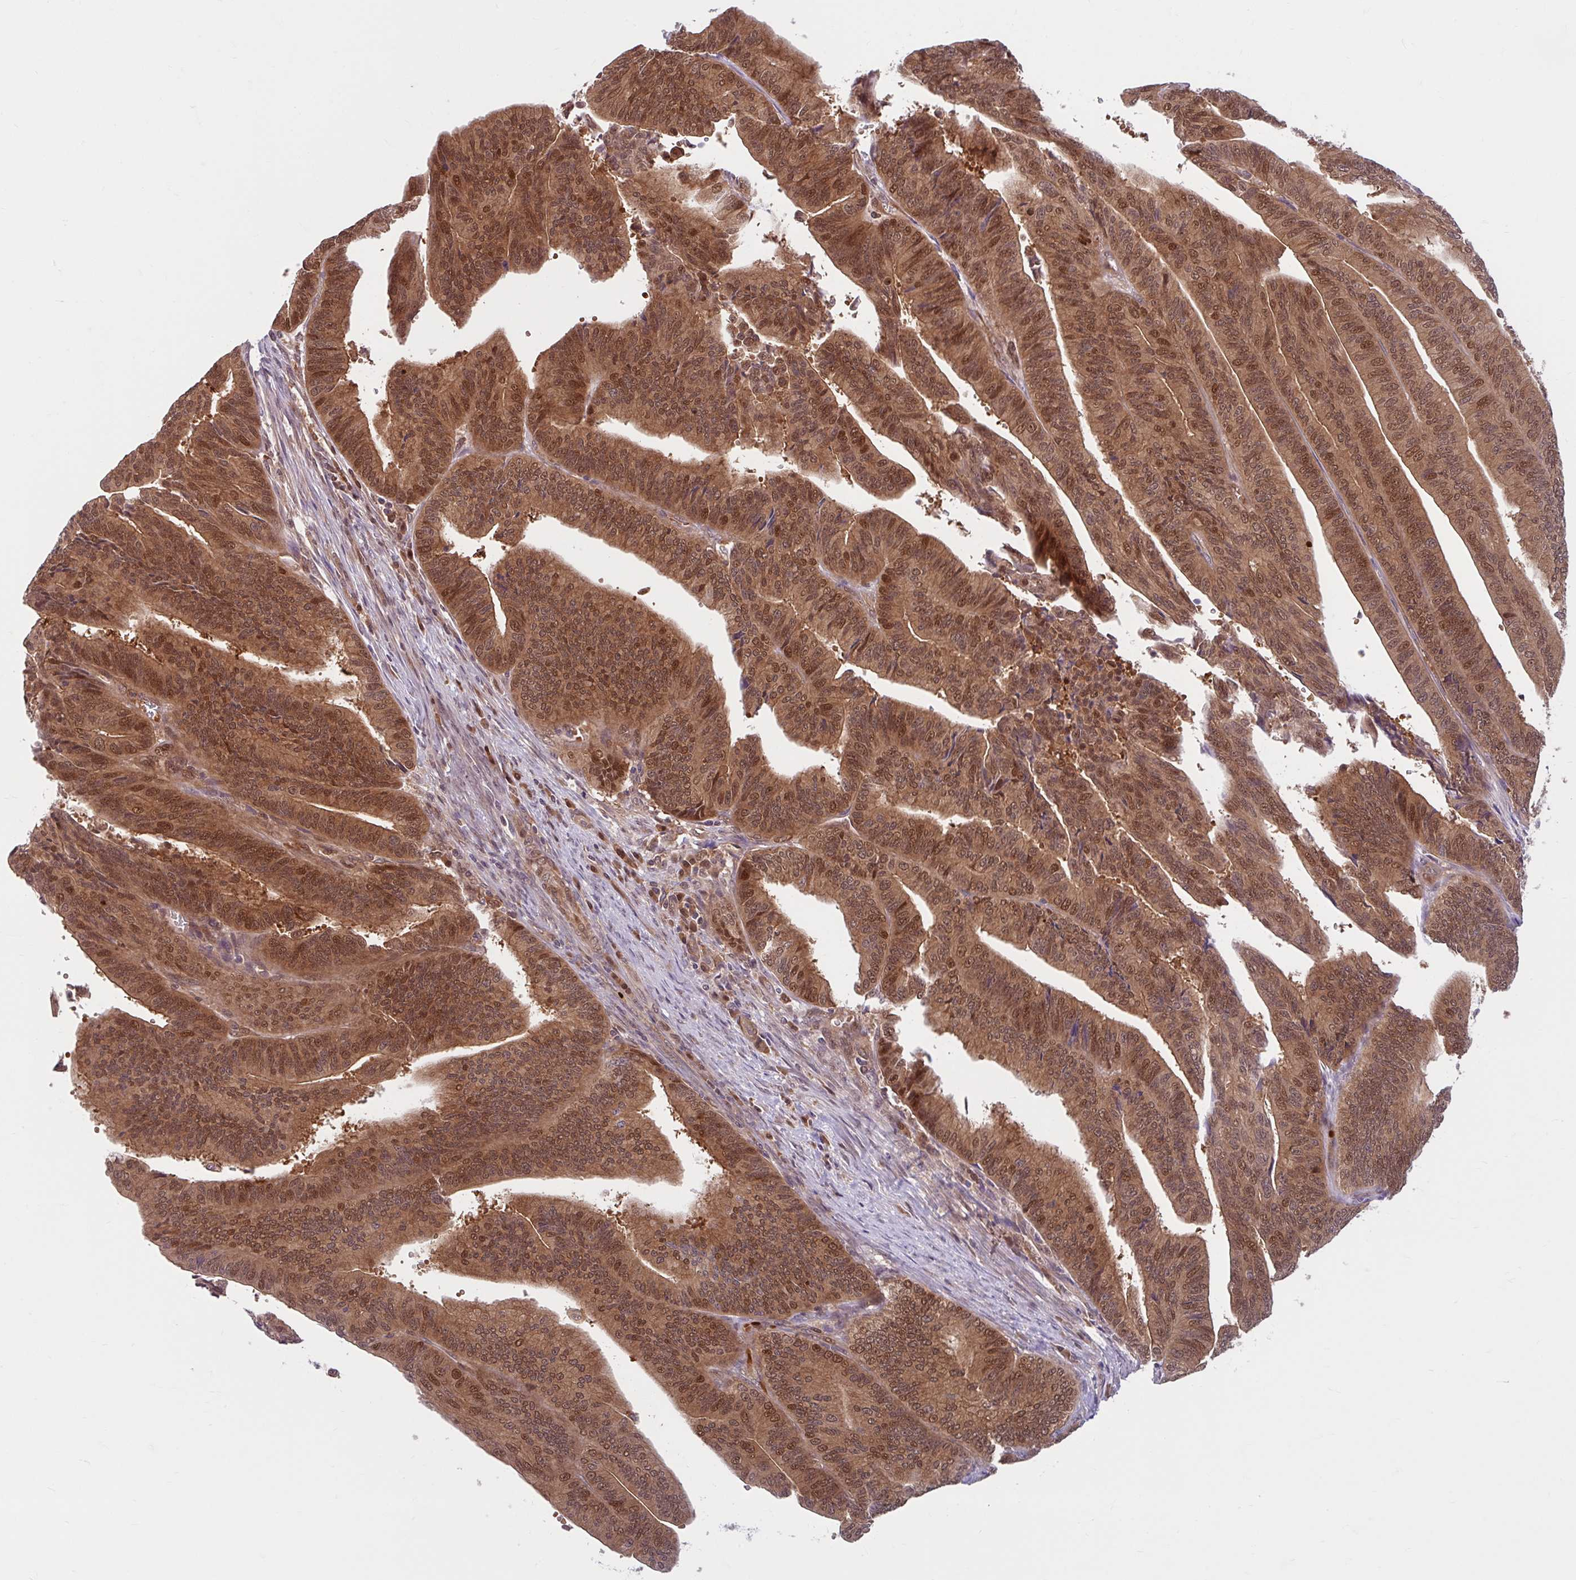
{"staining": {"intensity": "strong", "quantity": ">75%", "location": "cytoplasmic/membranous,nuclear"}, "tissue": "endometrial cancer", "cell_type": "Tumor cells", "image_type": "cancer", "snomed": [{"axis": "morphology", "description": "Adenocarcinoma, NOS"}, {"axis": "topography", "description": "Endometrium"}], "caption": "Immunohistochemical staining of human endometrial adenocarcinoma shows high levels of strong cytoplasmic/membranous and nuclear positivity in about >75% of tumor cells. (DAB IHC, brown staining for protein, blue staining for nuclei).", "gene": "HMBS", "patient": {"sex": "female", "age": 65}}